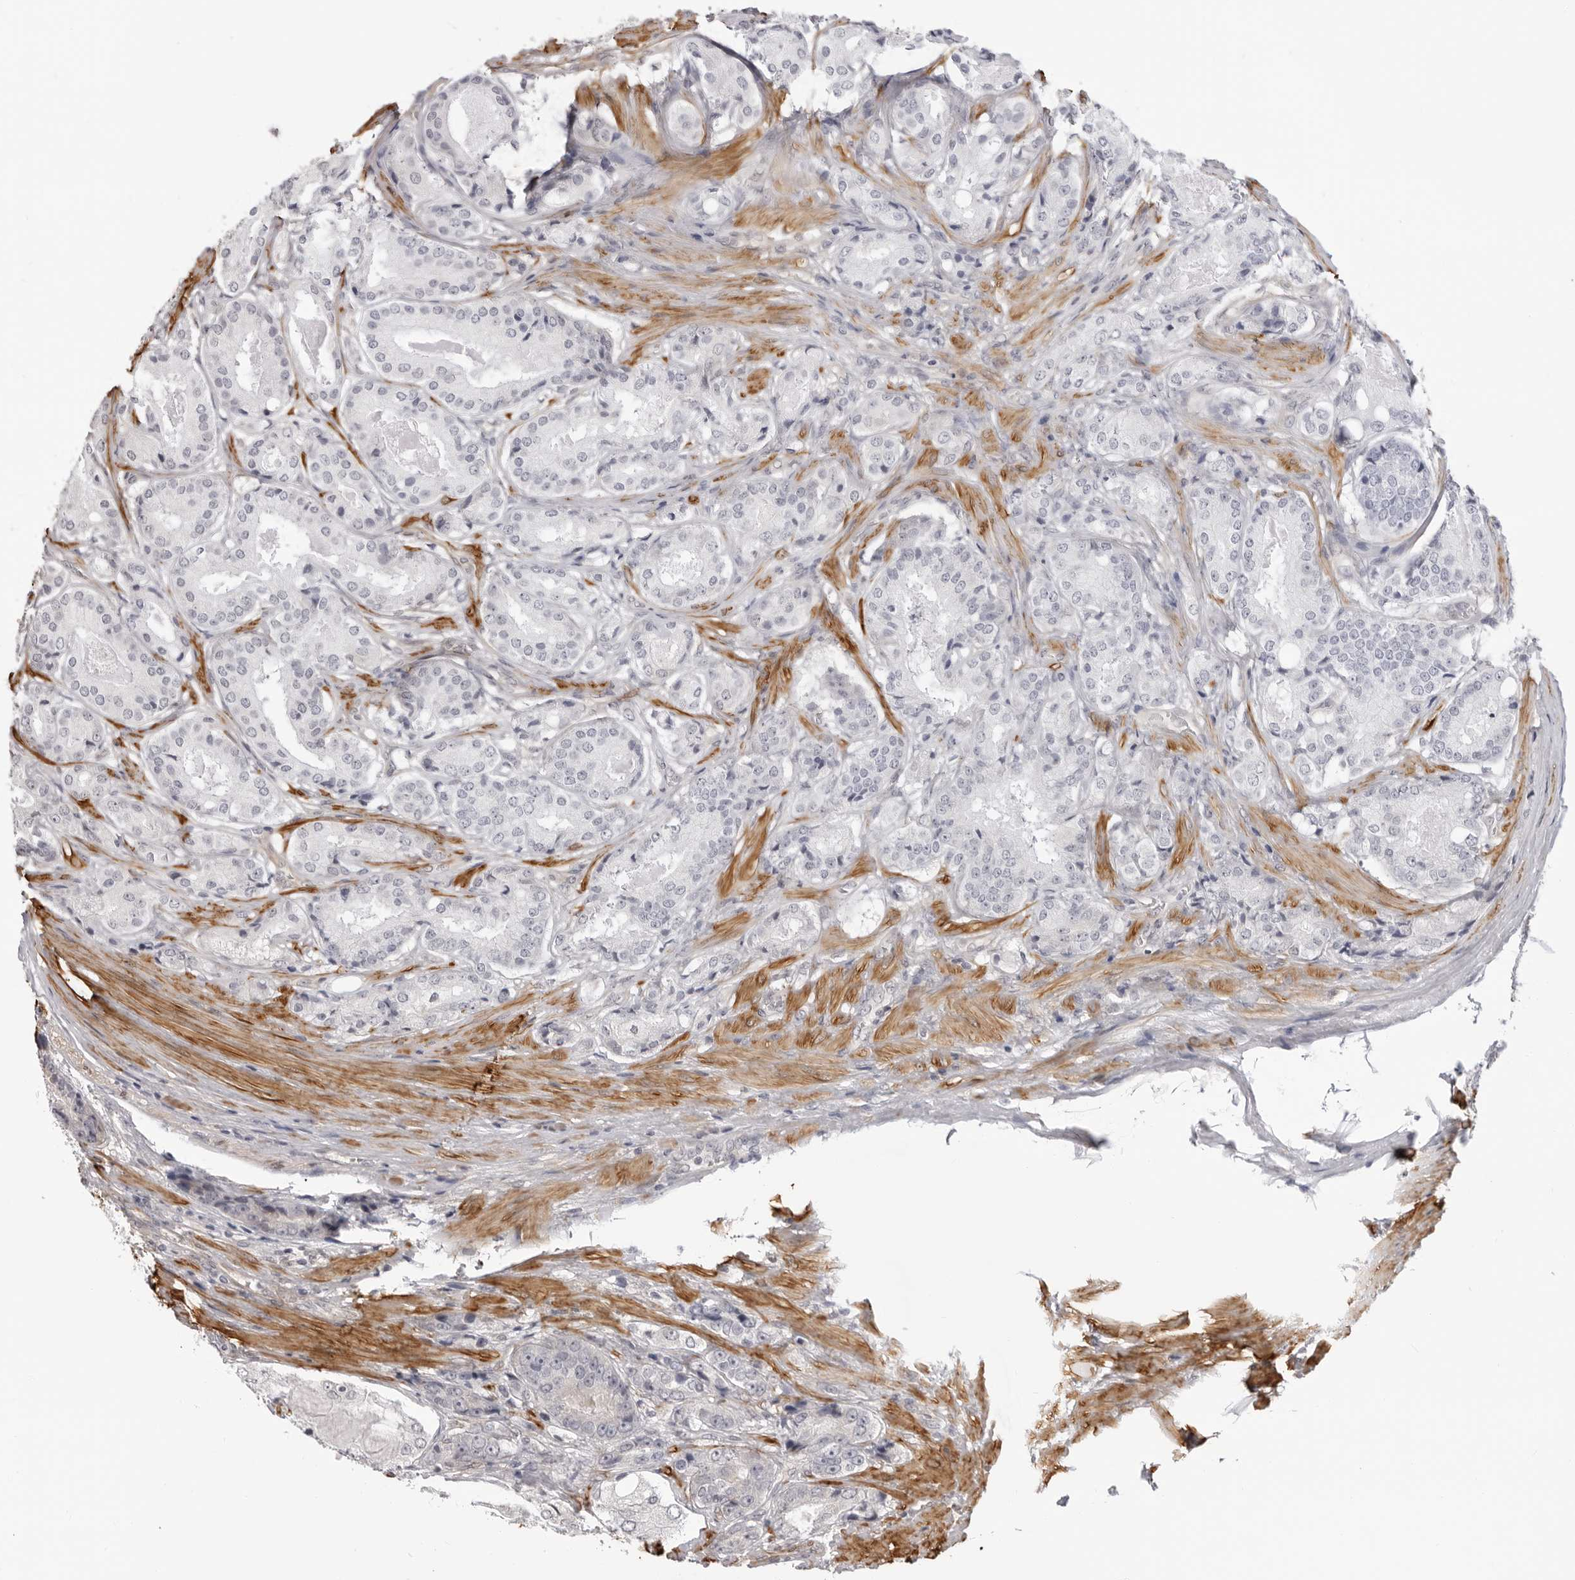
{"staining": {"intensity": "negative", "quantity": "none", "location": "none"}, "tissue": "prostate cancer", "cell_type": "Tumor cells", "image_type": "cancer", "snomed": [{"axis": "morphology", "description": "Adenocarcinoma, High grade"}, {"axis": "topography", "description": "Prostate"}], "caption": "High-grade adenocarcinoma (prostate) stained for a protein using immunohistochemistry displays no staining tumor cells.", "gene": "SRGAP2", "patient": {"sex": "male", "age": 60}}